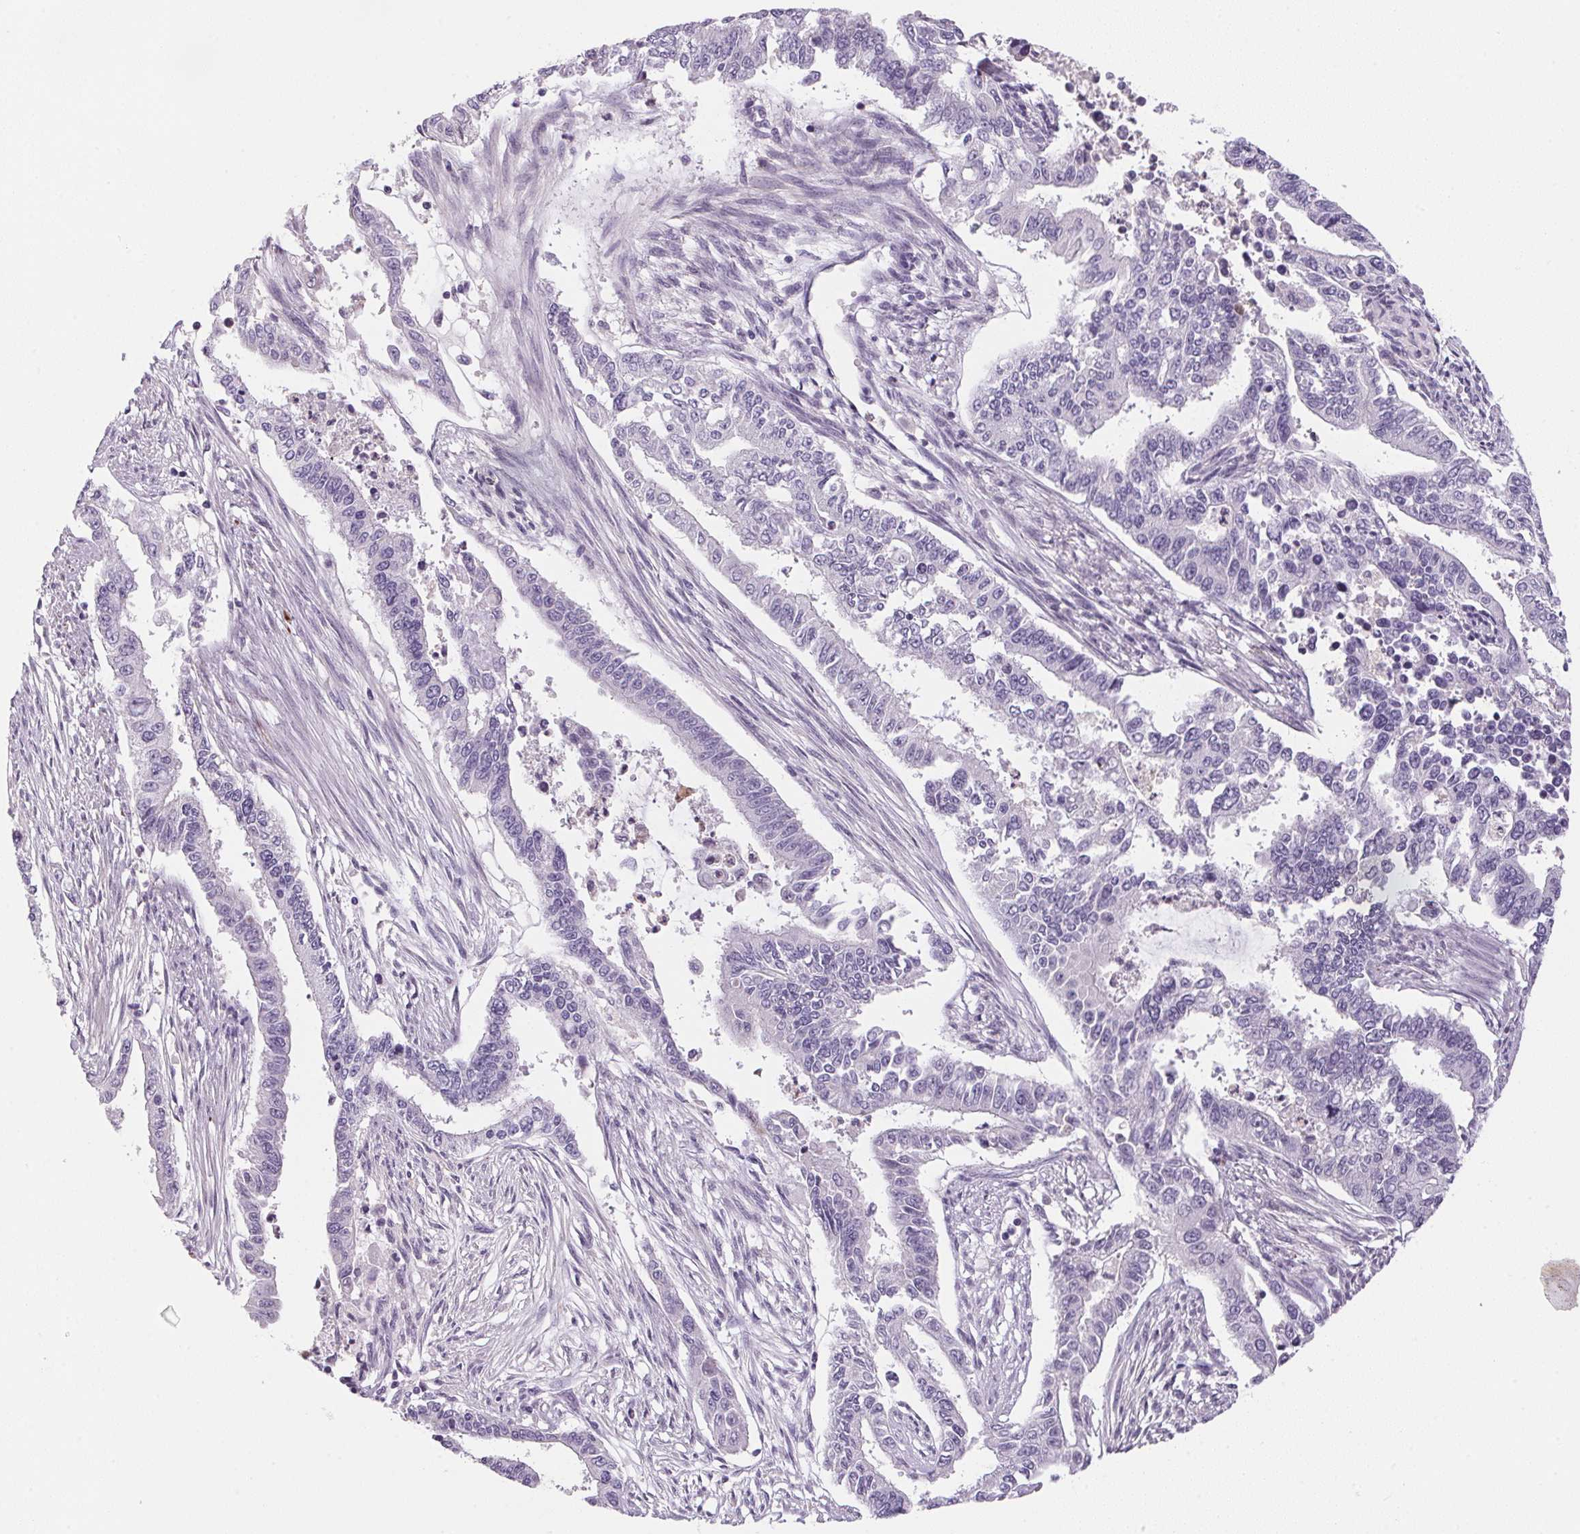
{"staining": {"intensity": "negative", "quantity": "none", "location": "none"}, "tissue": "endometrial cancer", "cell_type": "Tumor cells", "image_type": "cancer", "snomed": [{"axis": "morphology", "description": "Adenocarcinoma, NOS"}, {"axis": "topography", "description": "Uterus"}], "caption": "The immunohistochemistry micrograph has no significant positivity in tumor cells of endometrial cancer (adenocarcinoma) tissue. (DAB (3,3'-diaminobenzidine) IHC visualized using brightfield microscopy, high magnification).", "gene": "ECPAS", "patient": {"sex": "female", "age": 59}}